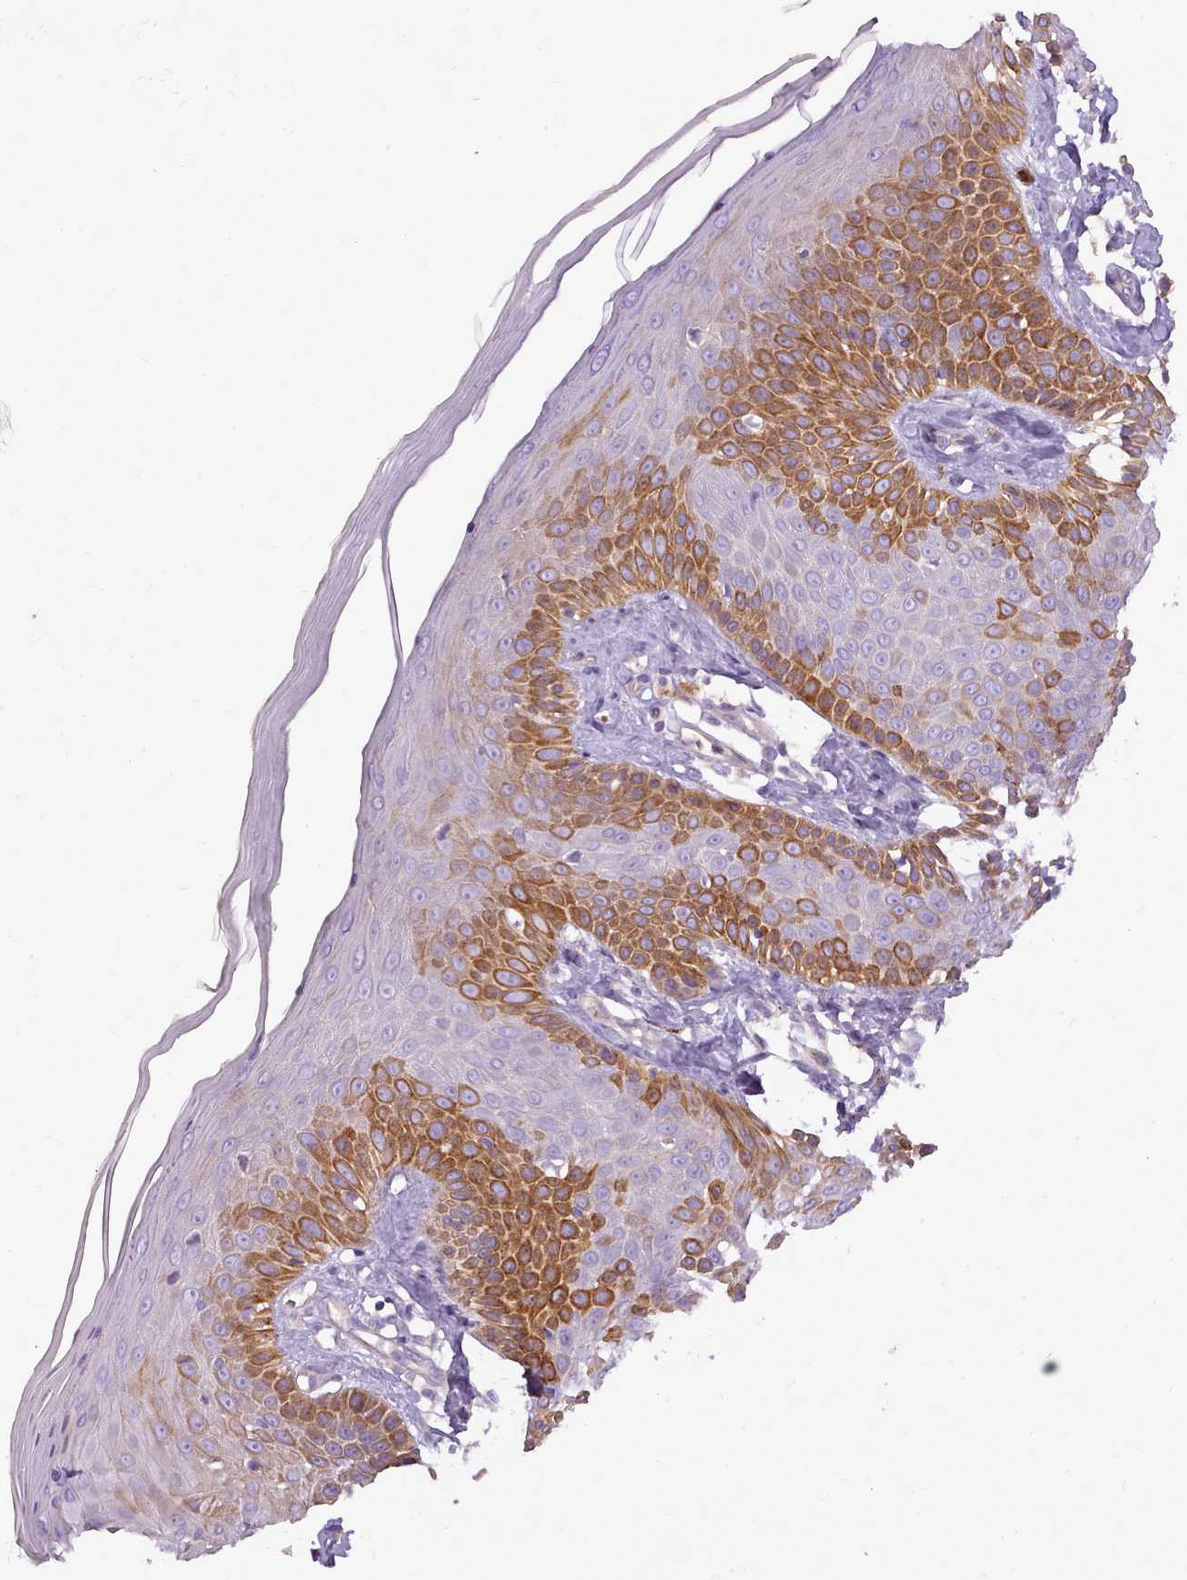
{"staining": {"intensity": "moderate", "quantity": "25%-75%", "location": "cytoplasmic/membranous"}, "tissue": "skin", "cell_type": "Keratinocytes", "image_type": "normal", "snomed": [{"axis": "morphology", "description": "Normal tissue, NOS"}, {"axis": "topography", "description": "Skin"}], "caption": "Protein staining of benign skin exhibits moderate cytoplasmic/membranous positivity in about 25%-75% of keratinocytes. The protein of interest is shown in brown color, while the nuclei are stained blue.", "gene": "NTN4", "patient": {"sex": "female", "age": 58}}